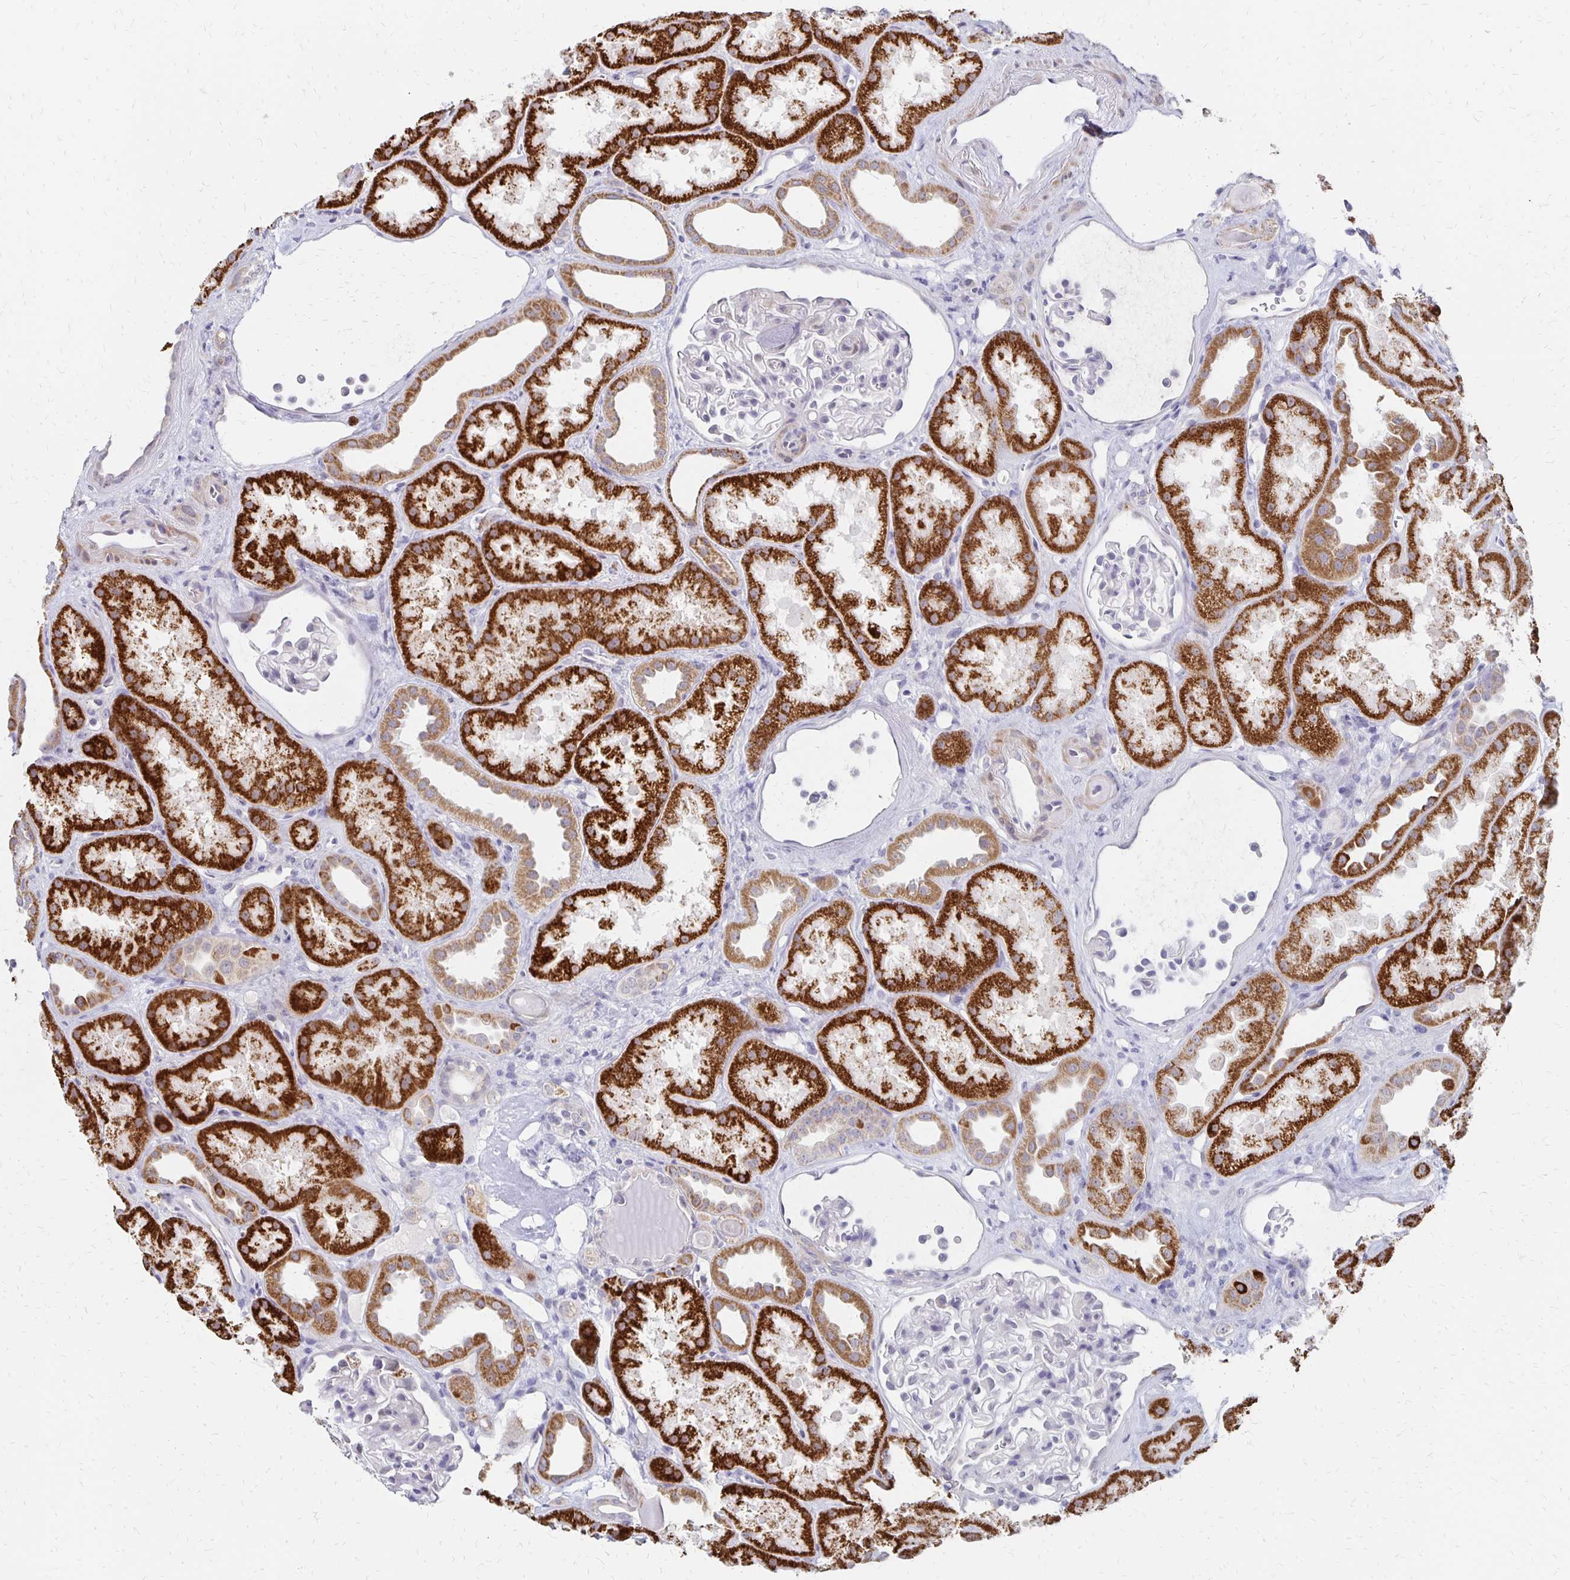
{"staining": {"intensity": "negative", "quantity": "none", "location": "none"}, "tissue": "kidney", "cell_type": "Cells in glomeruli", "image_type": "normal", "snomed": [{"axis": "morphology", "description": "Normal tissue, NOS"}, {"axis": "topography", "description": "Kidney"}], "caption": "Protein analysis of unremarkable kidney shows no significant expression in cells in glomeruli. (DAB immunohistochemistry (IHC), high magnification).", "gene": "ATOSB", "patient": {"sex": "male", "age": 61}}